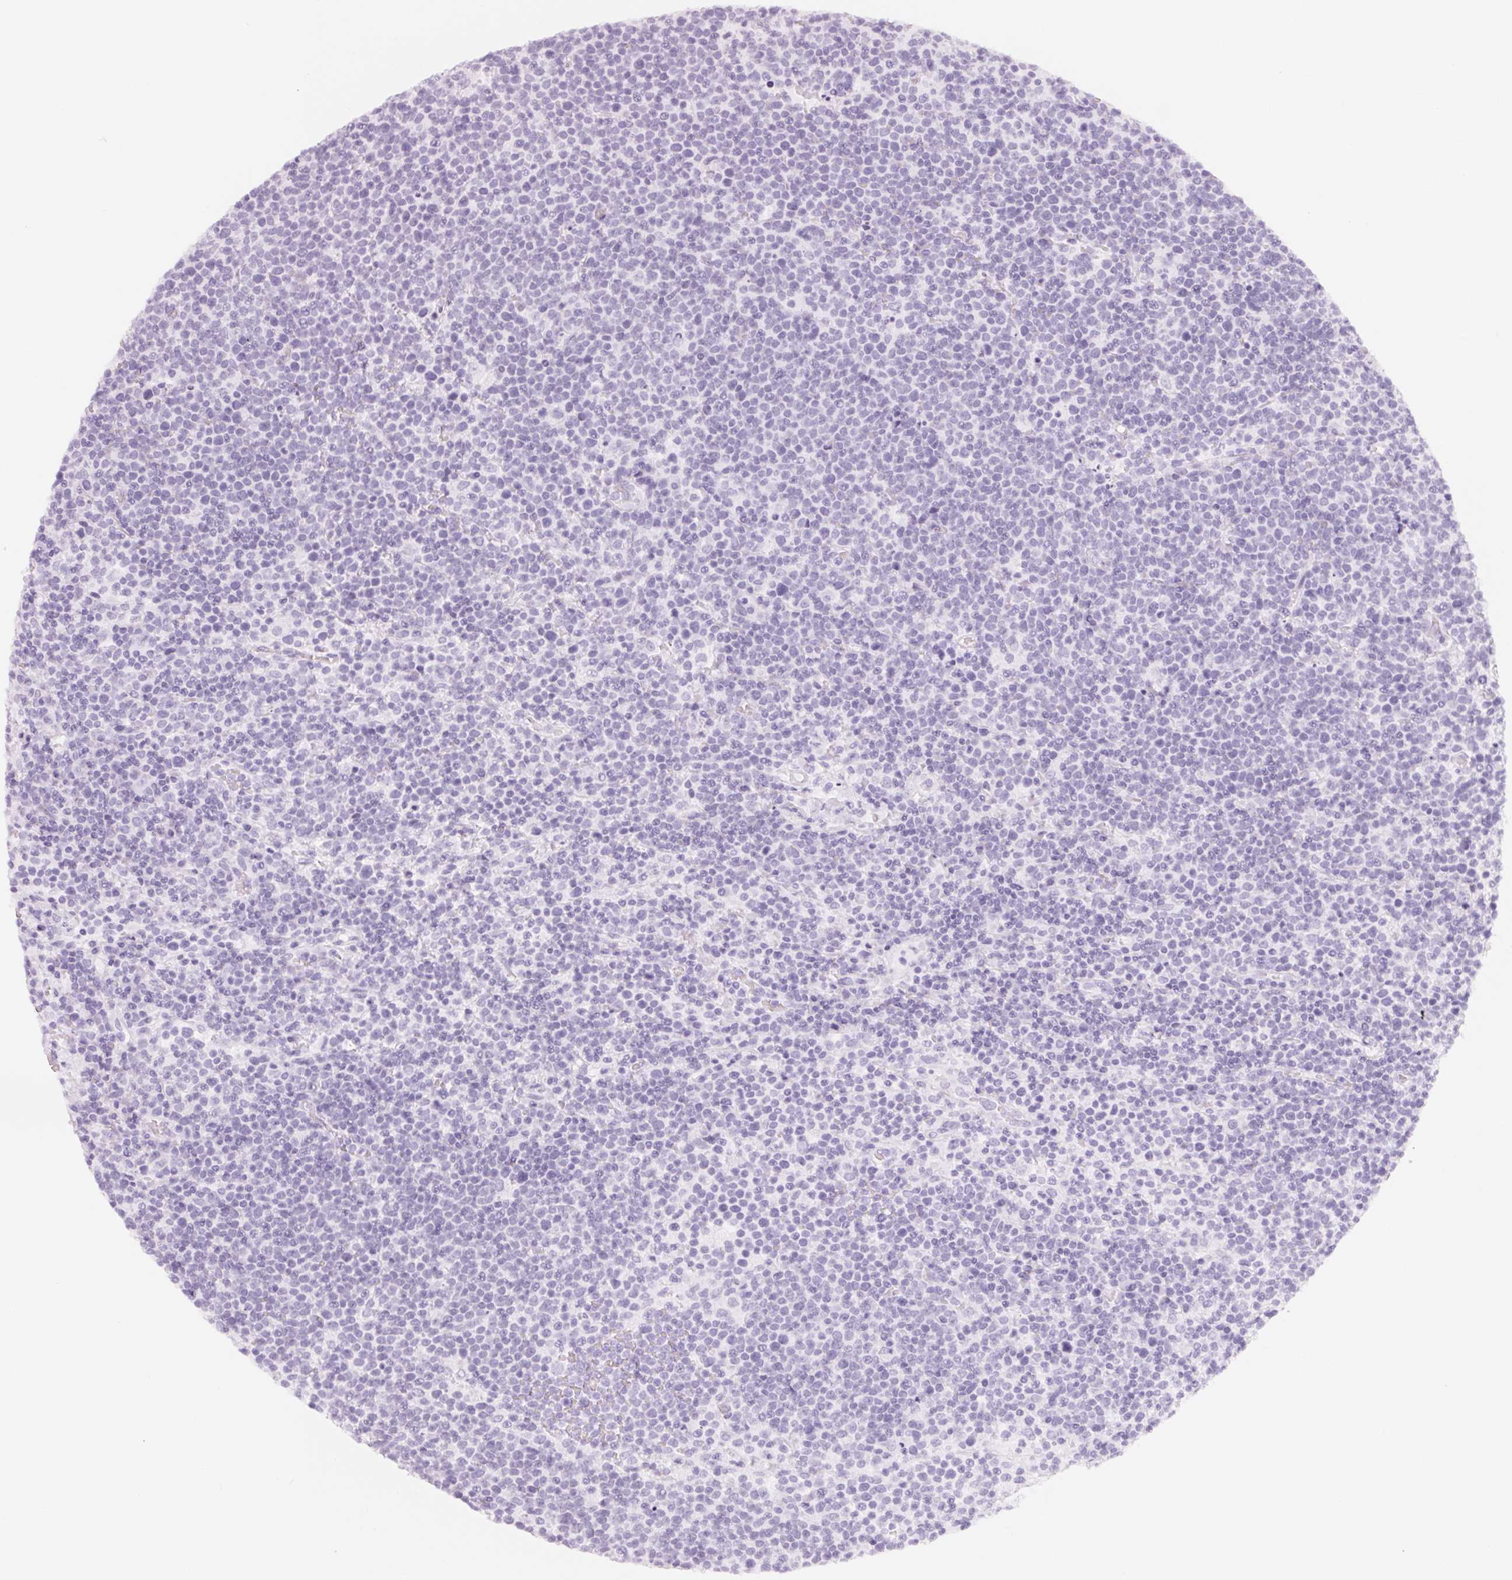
{"staining": {"intensity": "negative", "quantity": "none", "location": "none"}, "tissue": "lymphoma", "cell_type": "Tumor cells", "image_type": "cancer", "snomed": [{"axis": "morphology", "description": "Malignant lymphoma, non-Hodgkin's type, High grade"}, {"axis": "topography", "description": "Lymph node"}], "caption": "Tumor cells show no significant positivity in lymphoma. Nuclei are stained in blue.", "gene": "CFHR2", "patient": {"sex": "male", "age": 61}}